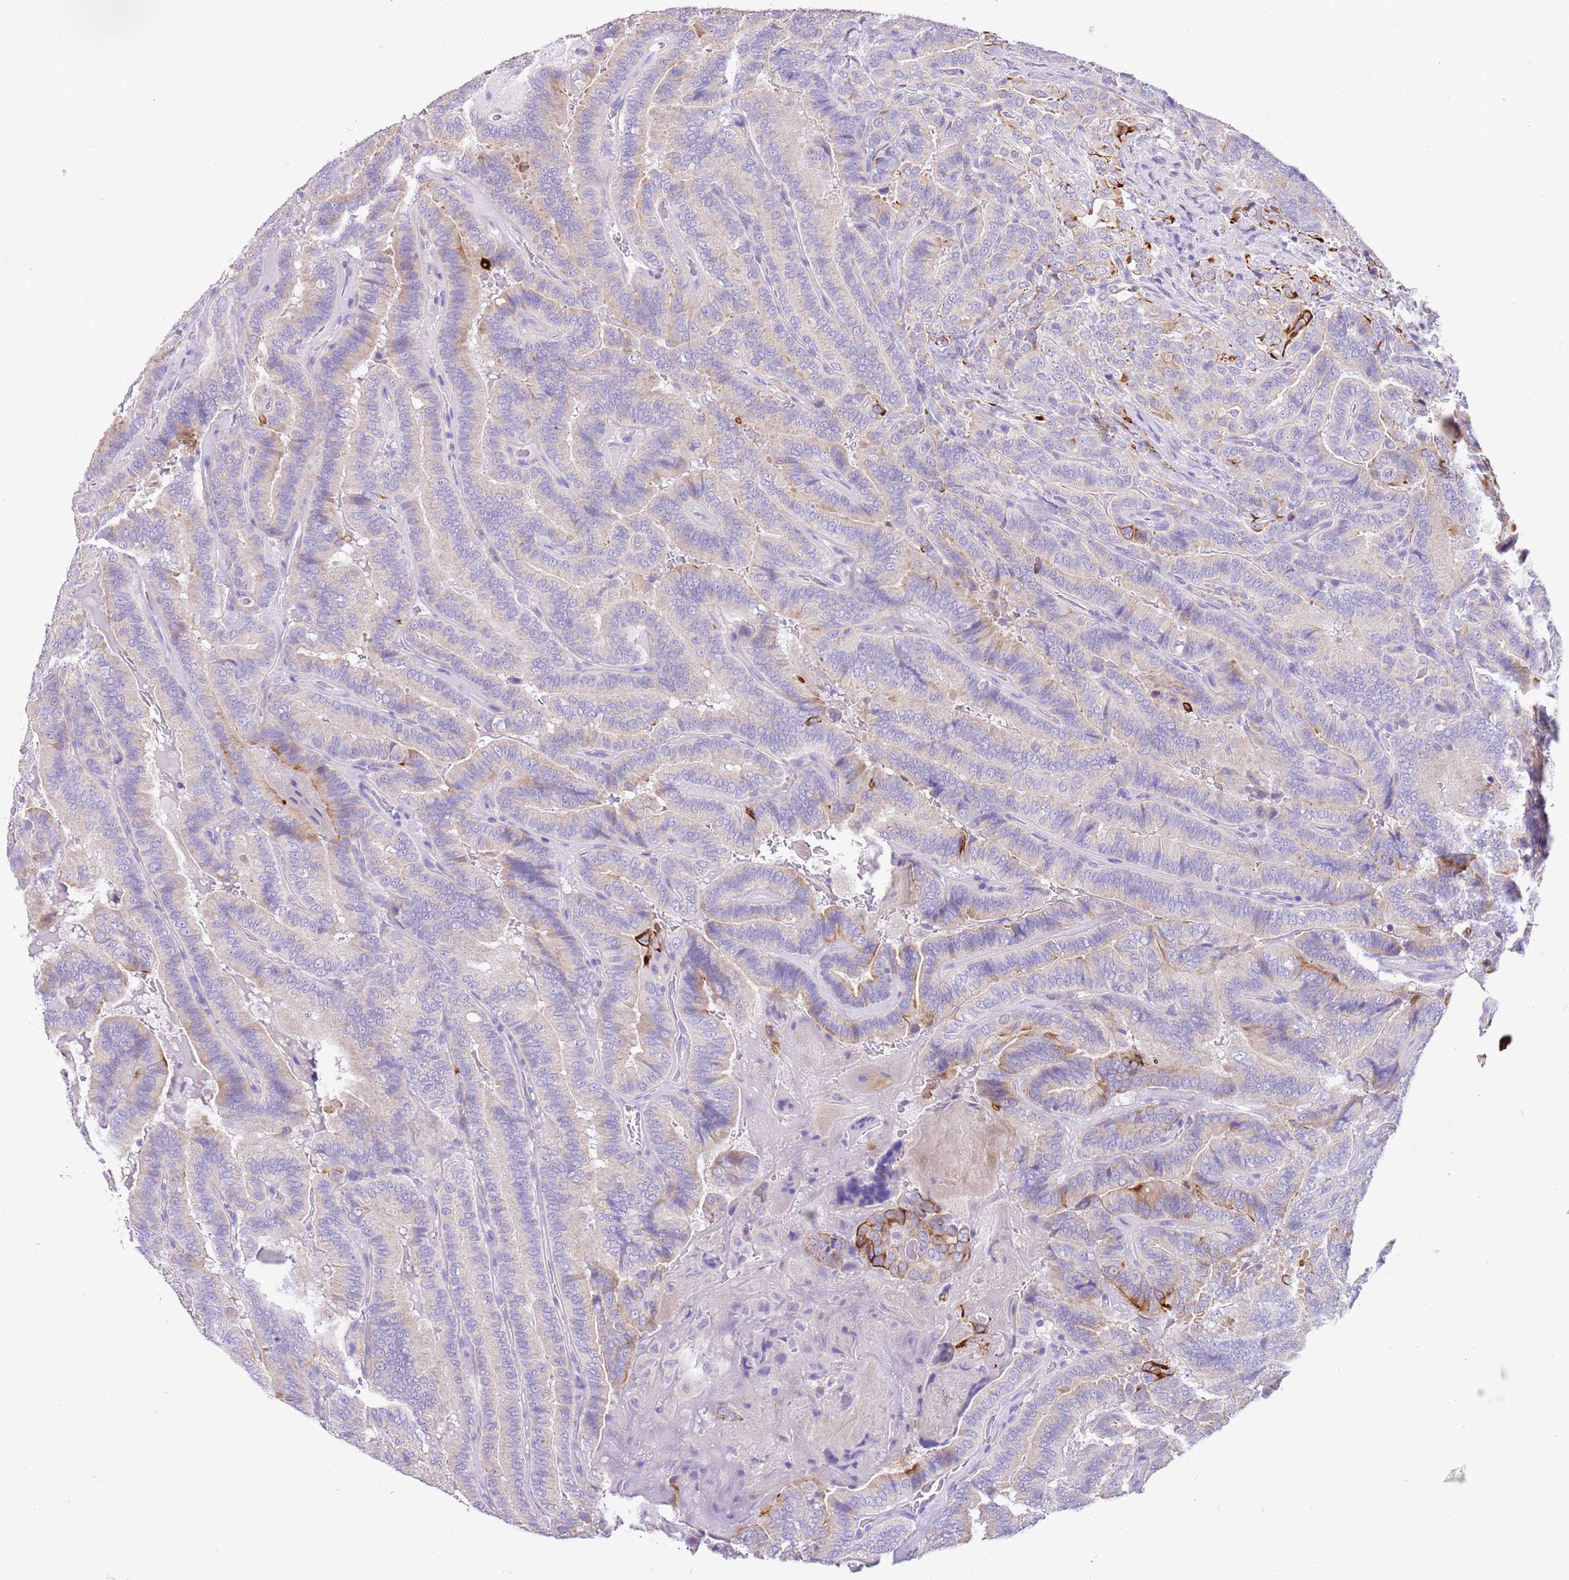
{"staining": {"intensity": "negative", "quantity": "none", "location": "none"}, "tissue": "thyroid cancer", "cell_type": "Tumor cells", "image_type": "cancer", "snomed": [{"axis": "morphology", "description": "Papillary adenocarcinoma, NOS"}, {"axis": "topography", "description": "Thyroid gland"}], "caption": "High power microscopy photomicrograph of an immunohistochemistry (IHC) image of papillary adenocarcinoma (thyroid), revealing no significant positivity in tumor cells.", "gene": "R3HDM4", "patient": {"sex": "male", "age": 61}}